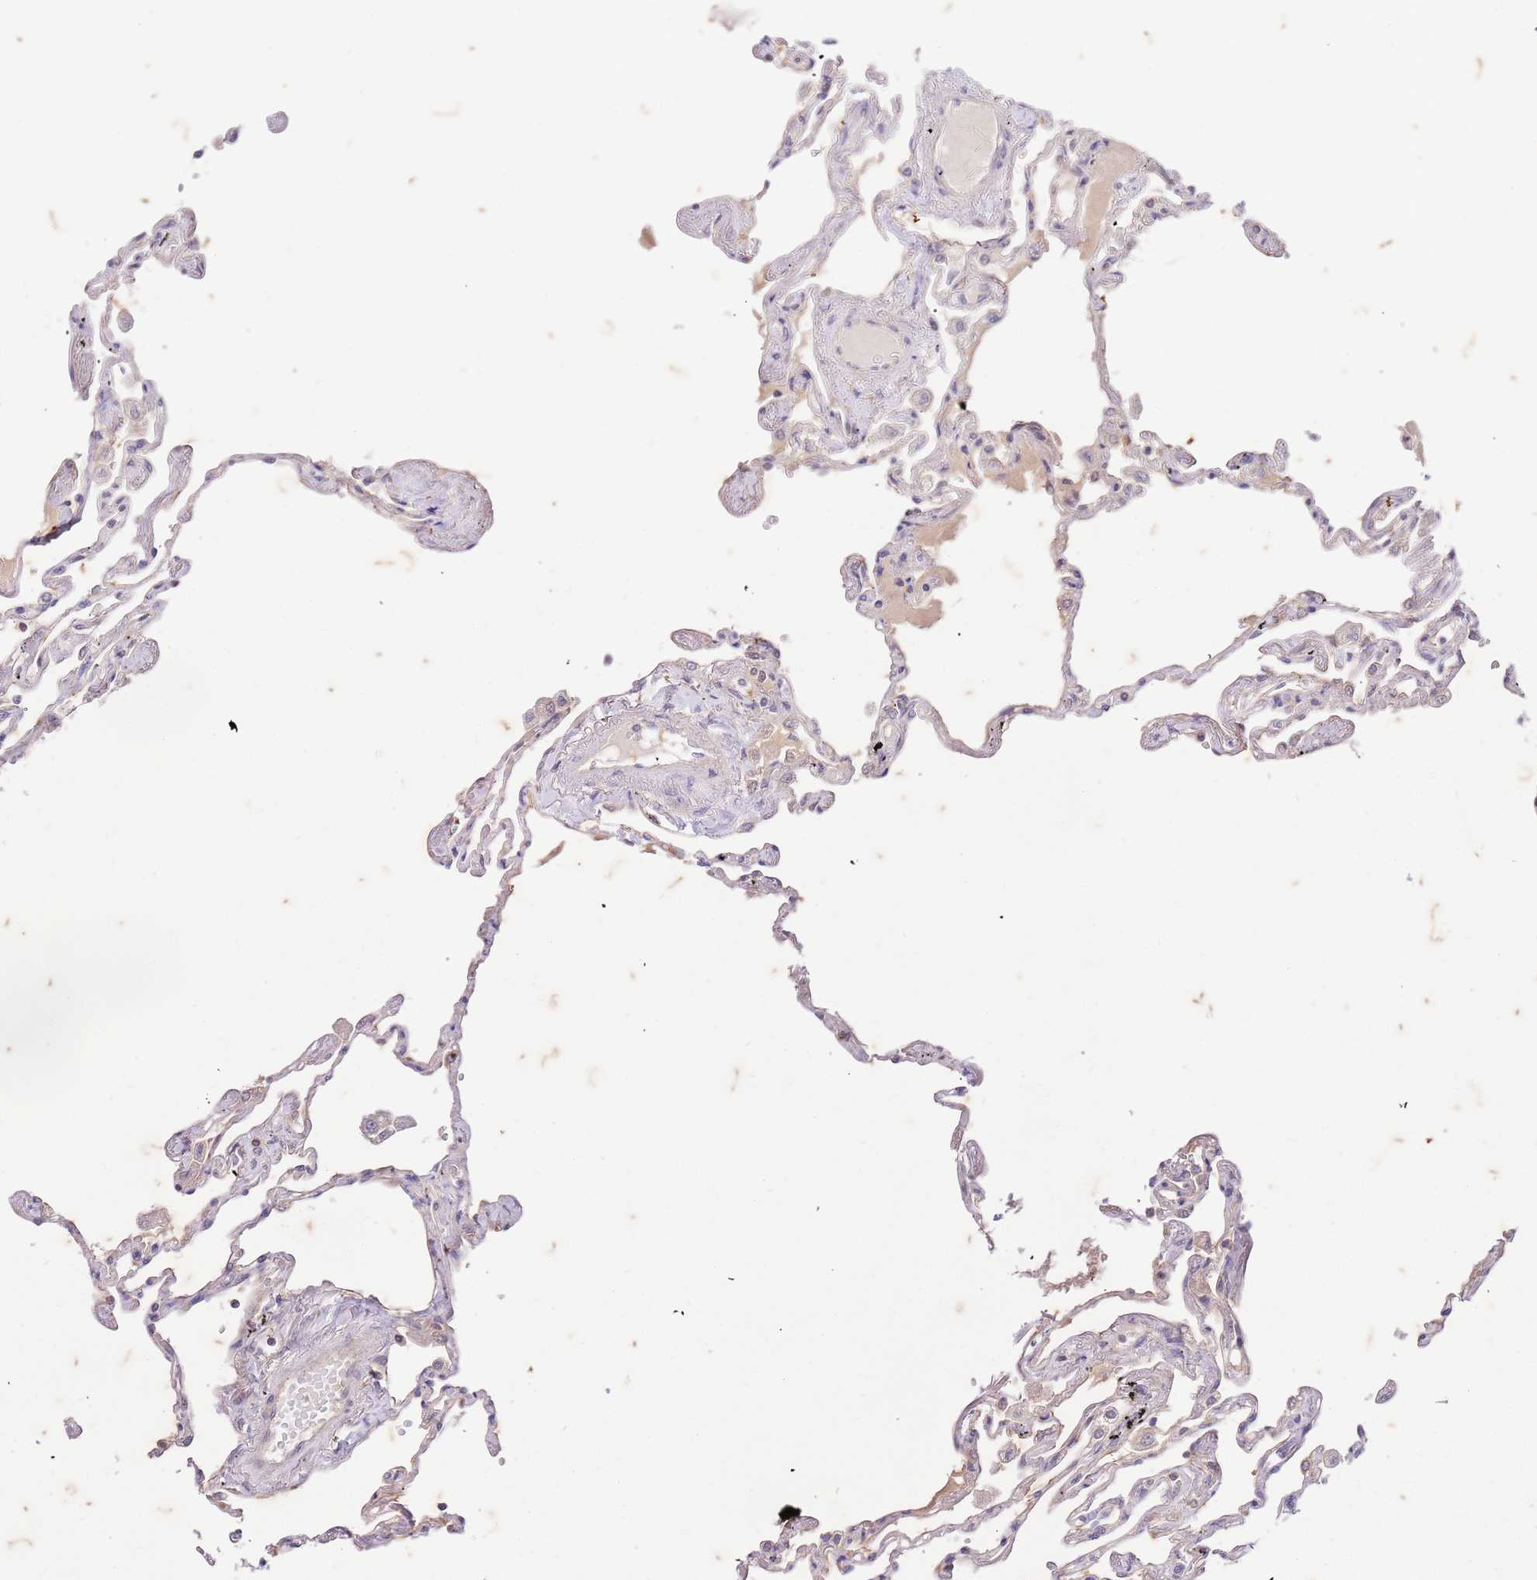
{"staining": {"intensity": "negative", "quantity": "none", "location": "none"}, "tissue": "lung", "cell_type": "Alveolar cells", "image_type": "normal", "snomed": [{"axis": "morphology", "description": "Normal tissue, NOS"}, {"axis": "topography", "description": "Lung"}], "caption": "Immunohistochemical staining of benign lung demonstrates no significant staining in alveolar cells.", "gene": "RAPGEF3", "patient": {"sex": "female", "age": 67}}